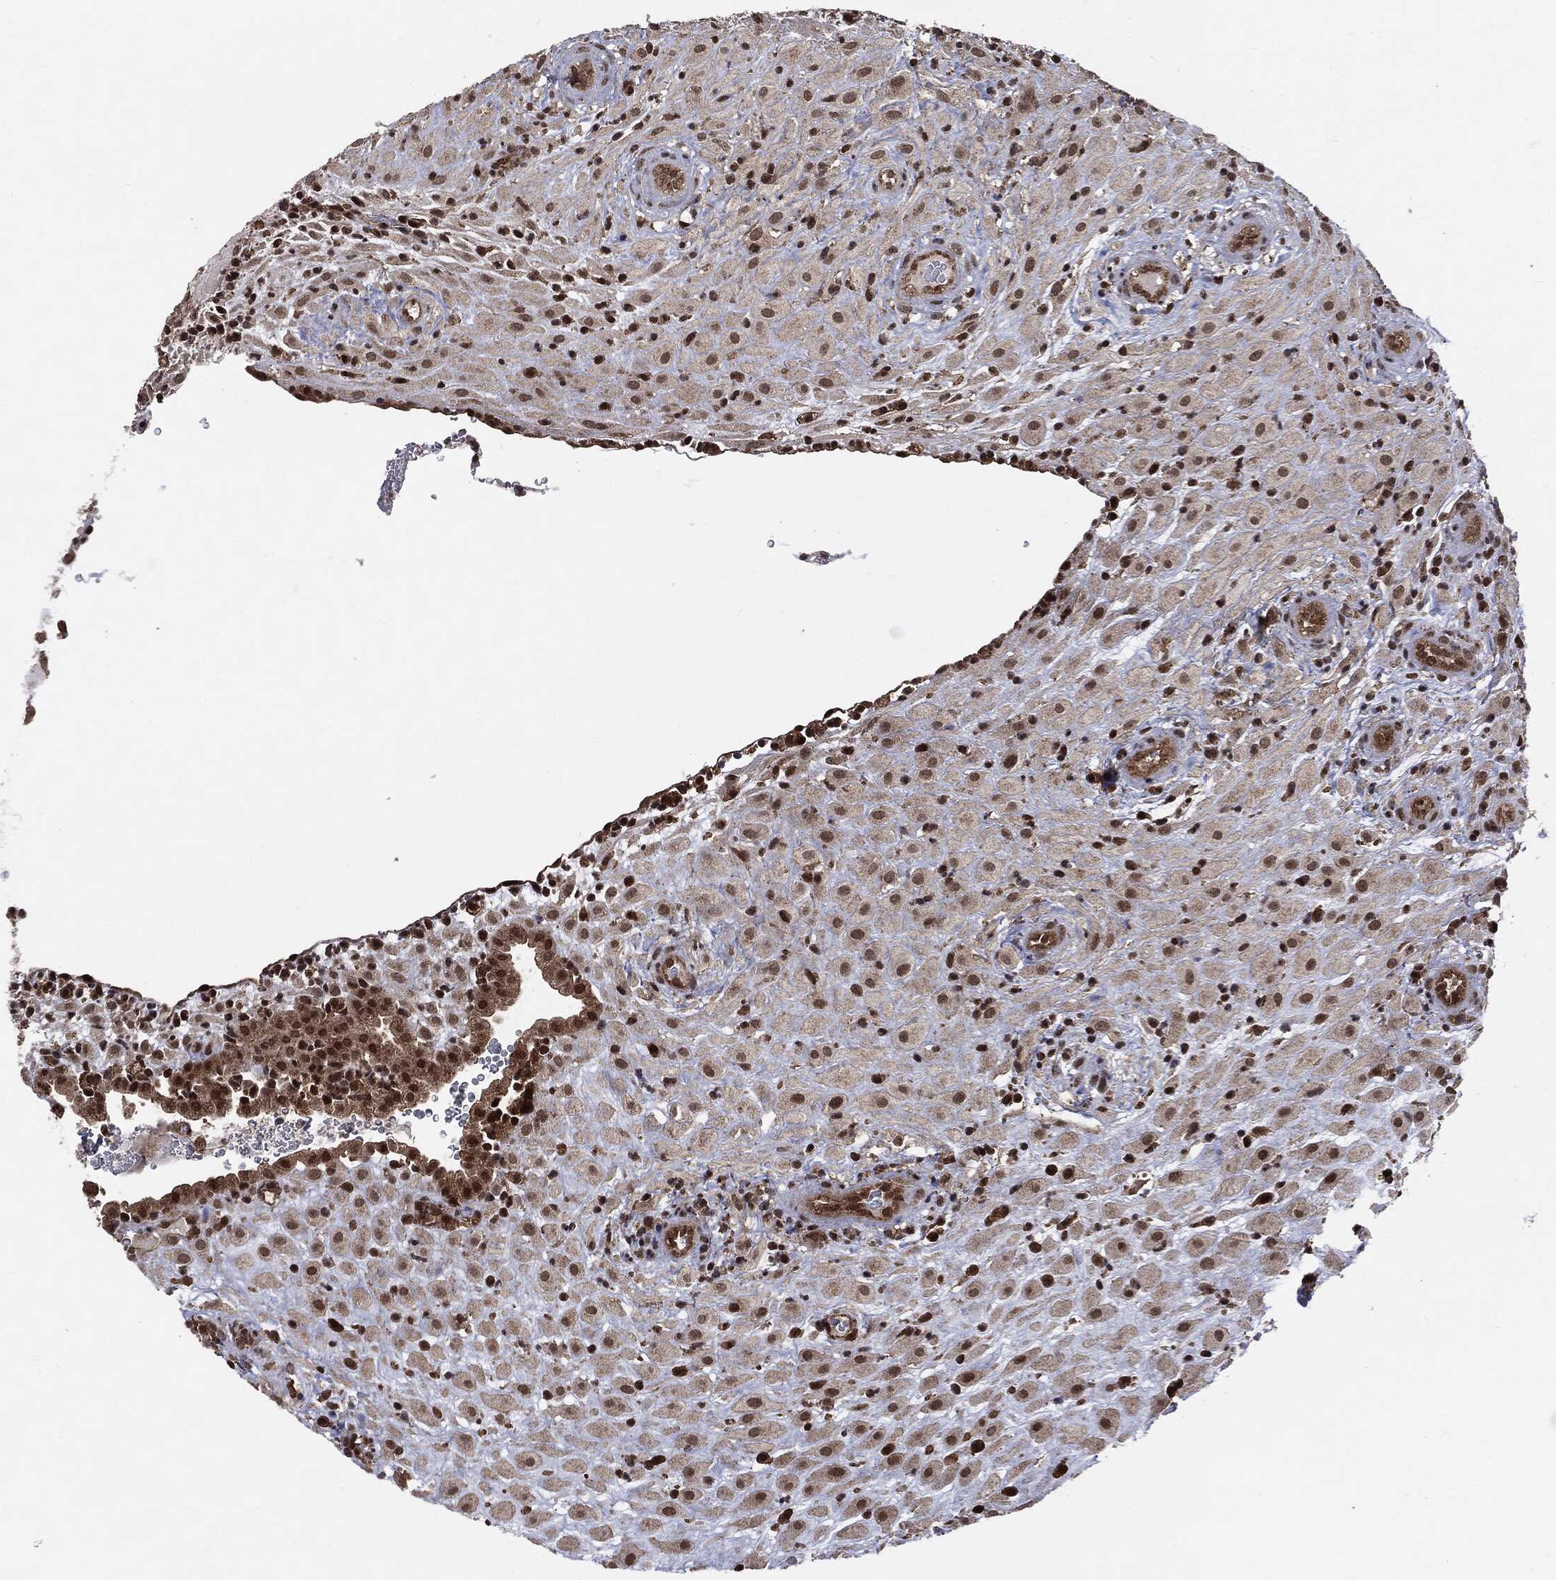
{"staining": {"intensity": "strong", "quantity": "<25%", "location": "nuclear"}, "tissue": "placenta", "cell_type": "Decidual cells", "image_type": "normal", "snomed": [{"axis": "morphology", "description": "Normal tissue, NOS"}, {"axis": "topography", "description": "Placenta"}], "caption": "The immunohistochemical stain shows strong nuclear expression in decidual cells of unremarkable placenta. (Stains: DAB in brown, nuclei in blue, Microscopy: brightfield microscopy at high magnification).", "gene": "PTPA", "patient": {"sex": "female", "age": 19}}